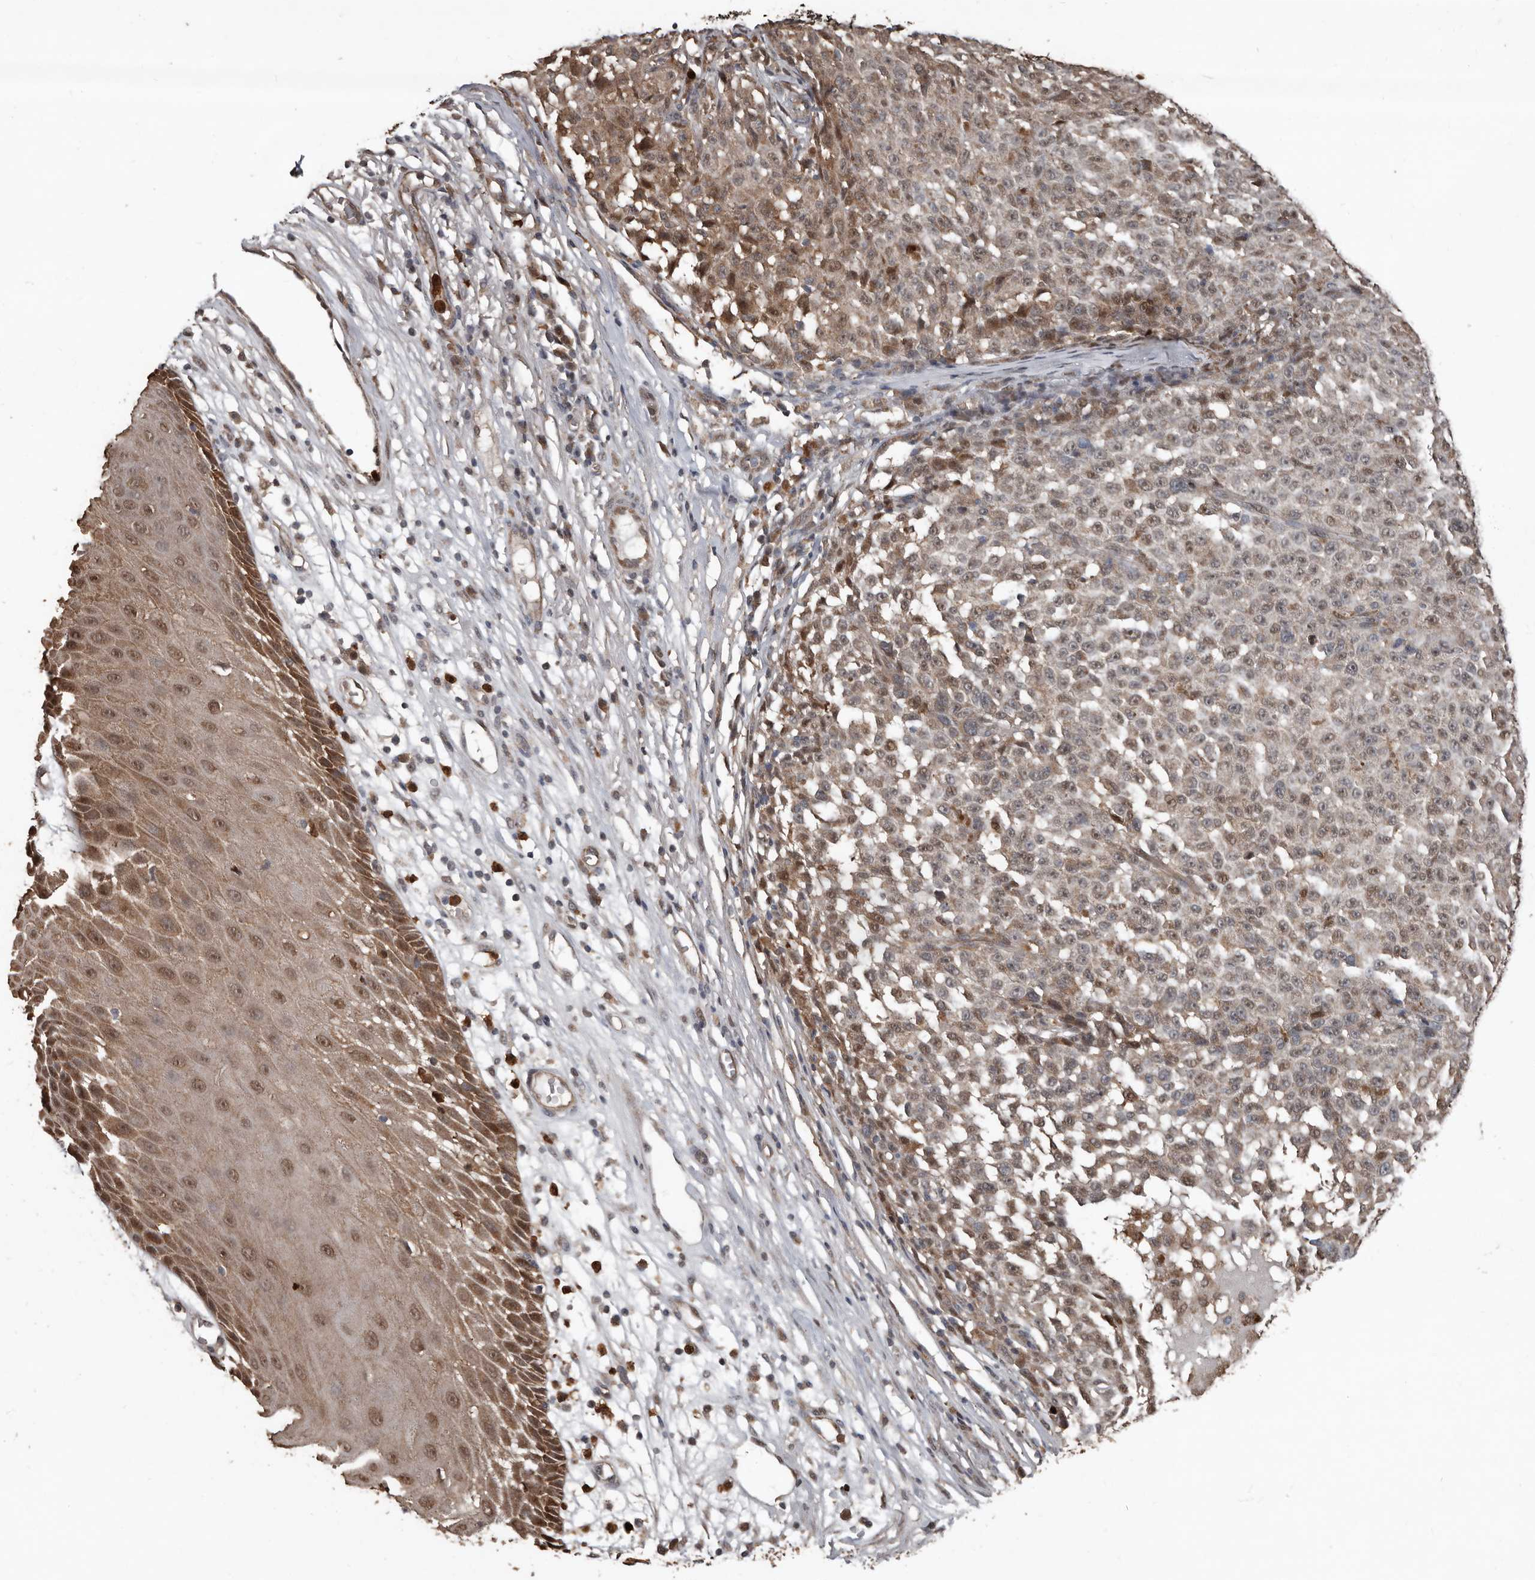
{"staining": {"intensity": "weak", "quantity": "25%-75%", "location": "cytoplasmic/membranous,nuclear"}, "tissue": "melanoma", "cell_type": "Tumor cells", "image_type": "cancer", "snomed": [{"axis": "morphology", "description": "Malignant melanoma, NOS"}, {"axis": "topography", "description": "Skin"}], "caption": "Protein staining of malignant melanoma tissue demonstrates weak cytoplasmic/membranous and nuclear expression in approximately 25%-75% of tumor cells. Ihc stains the protein in brown and the nuclei are stained blue.", "gene": "FSBP", "patient": {"sex": "female", "age": 82}}